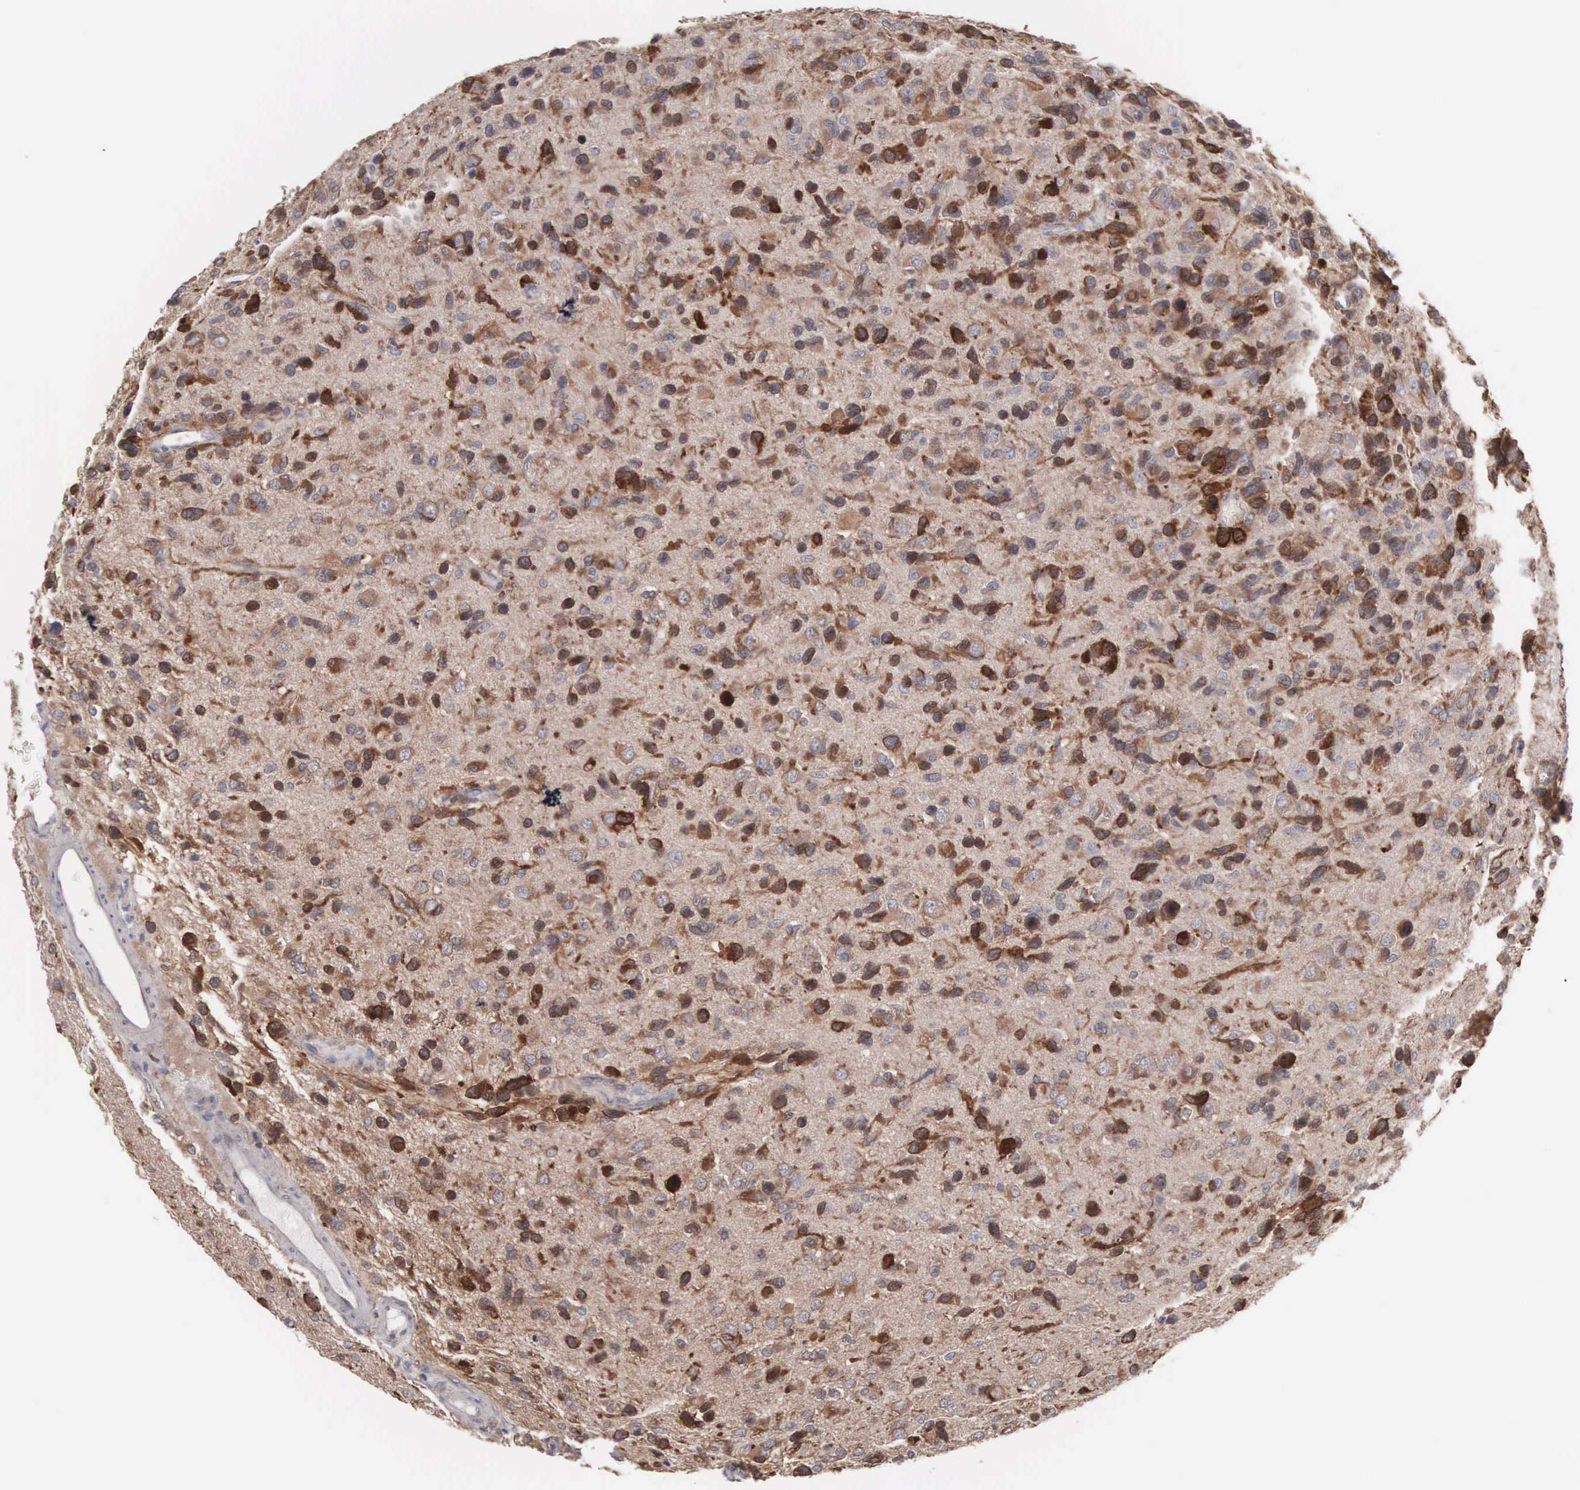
{"staining": {"intensity": "moderate", "quantity": ">75%", "location": "cytoplasmic/membranous"}, "tissue": "glioma", "cell_type": "Tumor cells", "image_type": "cancer", "snomed": [{"axis": "morphology", "description": "Glioma, malignant, High grade"}, {"axis": "topography", "description": "Brain"}], "caption": "Malignant glioma (high-grade) stained with immunohistochemistry (IHC) displays moderate cytoplasmic/membranous positivity in about >75% of tumor cells. Nuclei are stained in blue.", "gene": "MTHFD1", "patient": {"sex": "male", "age": 77}}